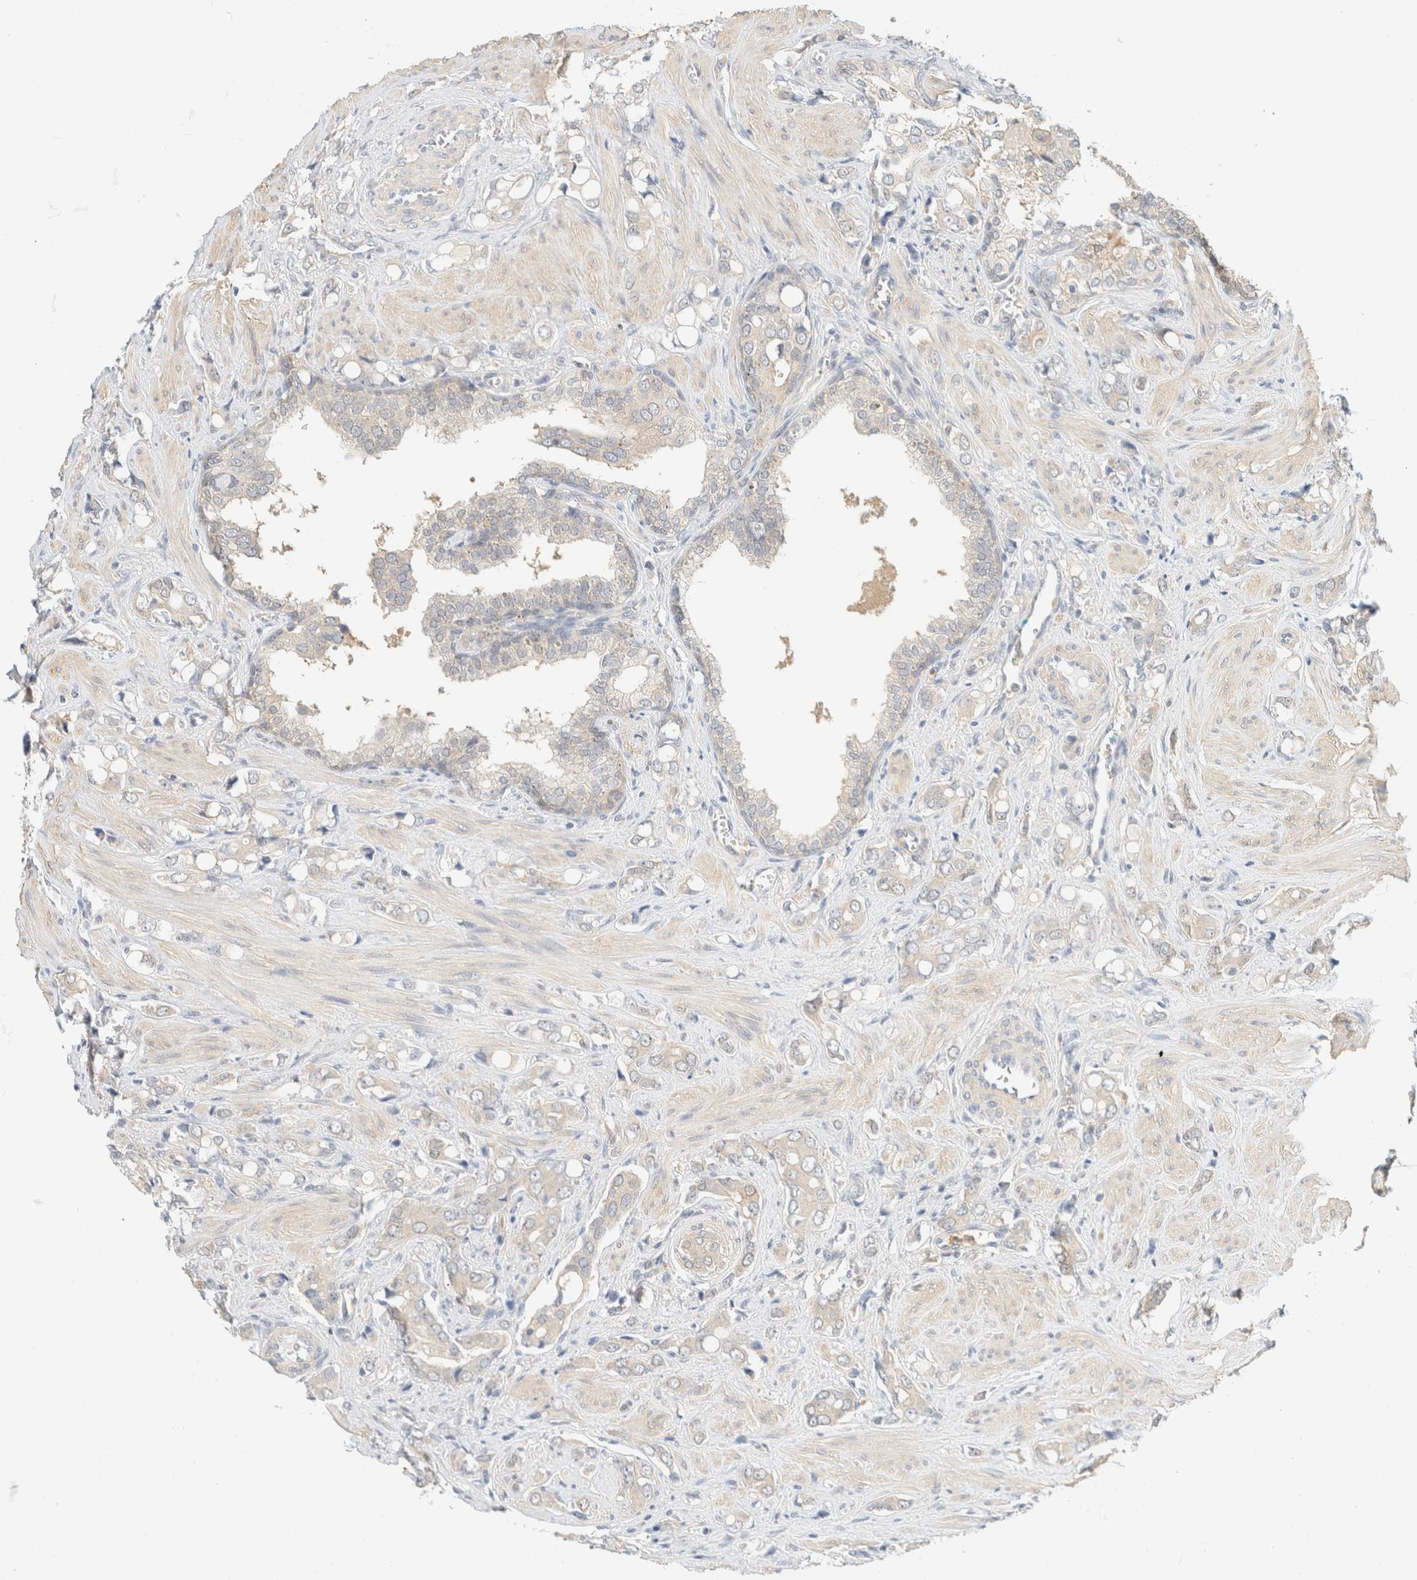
{"staining": {"intensity": "negative", "quantity": "none", "location": "none"}, "tissue": "prostate cancer", "cell_type": "Tumor cells", "image_type": "cancer", "snomed": [{"axis": "morphology", "description": "Adenocarcinoma, High grade"}, {"axis": "topography", "description": "Prostate"}], "caption": "IHC micrograph of neoplastic tissue: prostate cancer stained with DAB (3,3'-diaminobenzidine) exhibits no significant protein expression in tumor cells.", "gene": "GPI", "patient": {"sex": "male", "age": 52}}